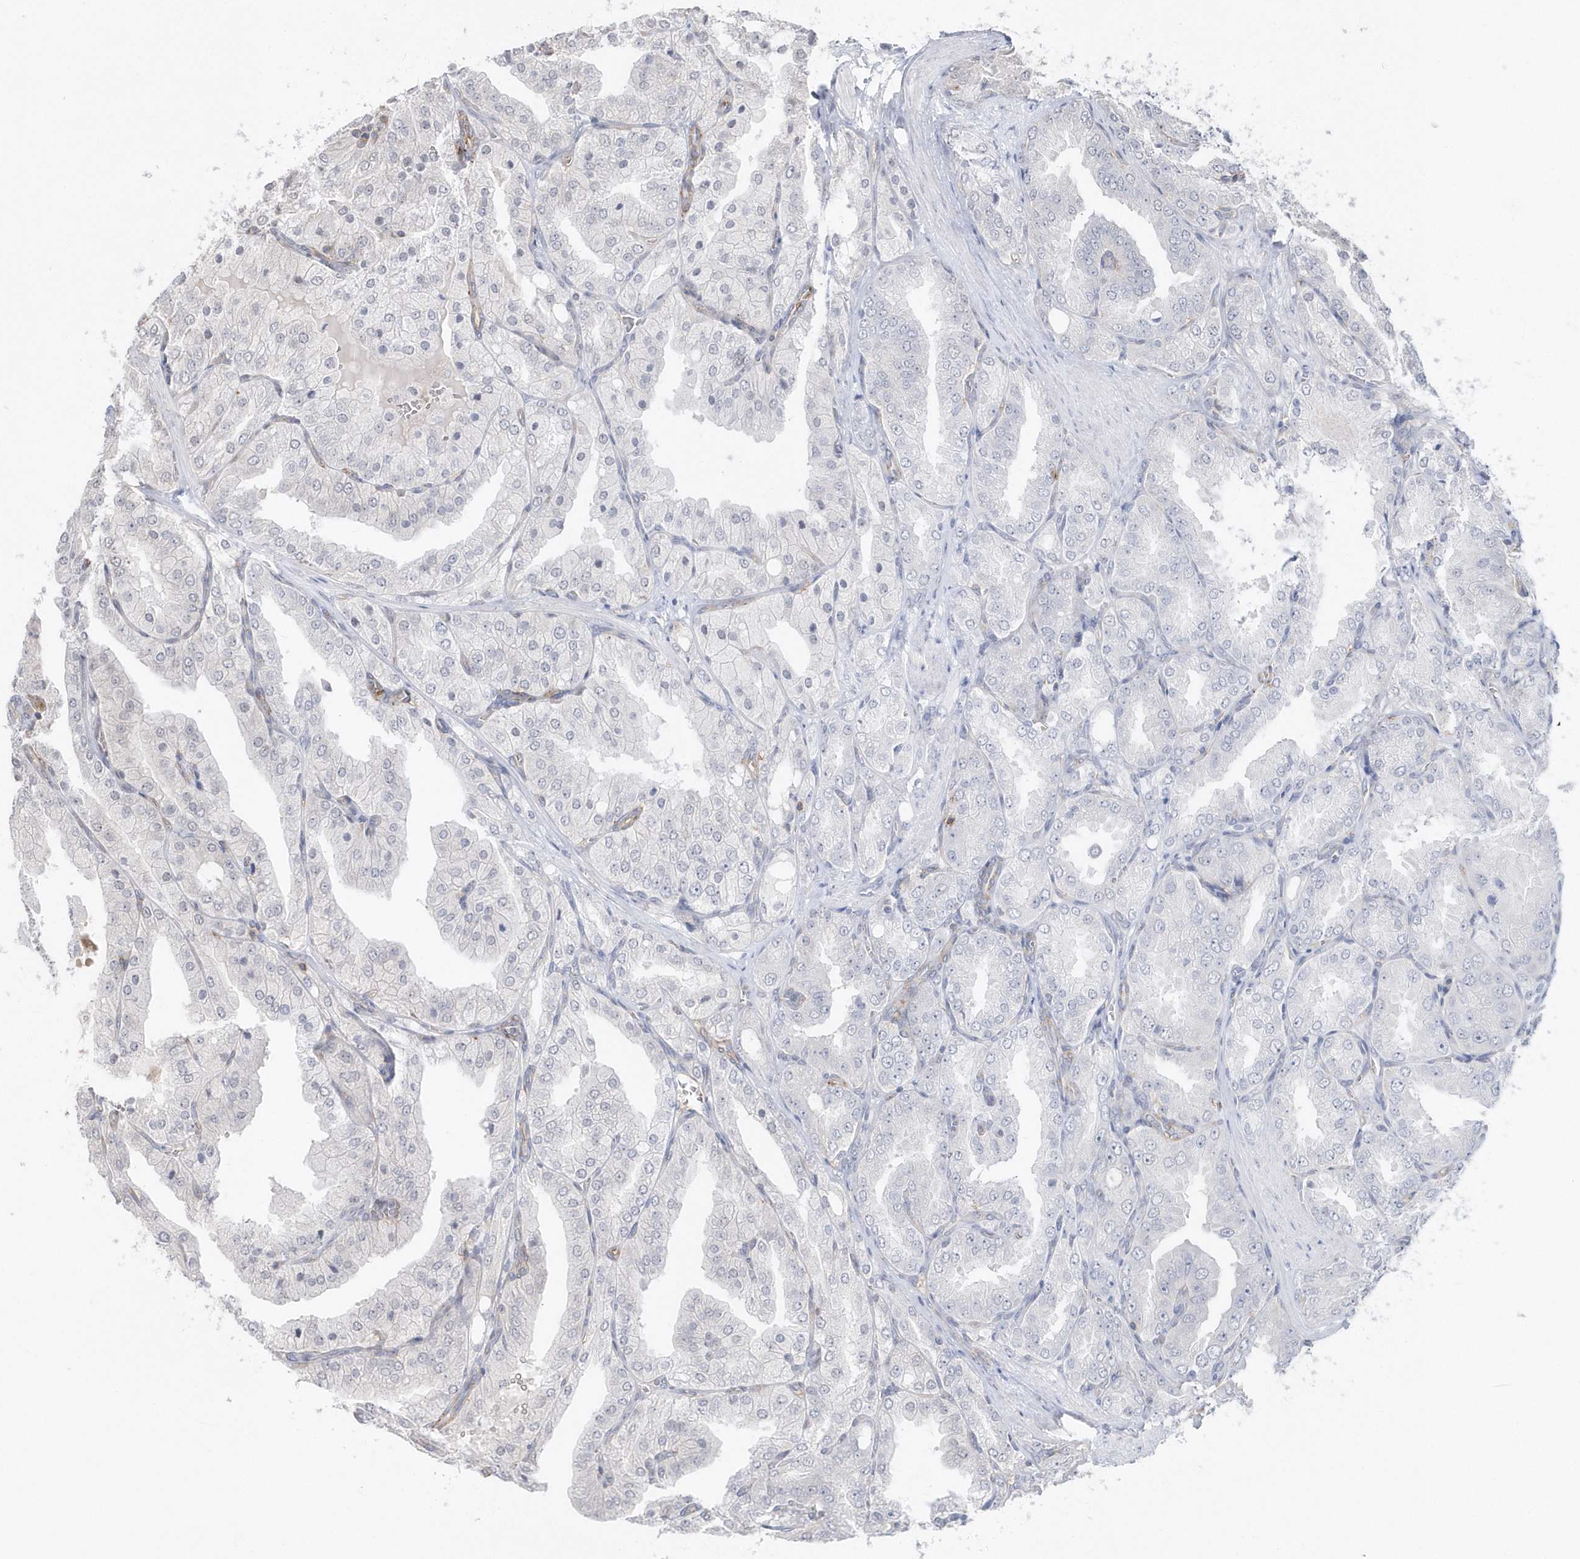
{"staining": {"intensity": "negative", "quantity": "none", "location": "none"}, "tissue": "prostate cancer", "cell_type": "Tumor cells", "image_type": "cancer", "snomed": [{"axis": "morphology", "description": "Adenocarcinoma, High grade"}, {"axis": "topography", "description": "Prostate"}], "caption": "DAB (3,3'-diaminobenzidine) immunohistochemical staining of human prostate cancer displays no significant expression in tumor cells.", "gene": "CRIP3", "patient": {"sex": "male", "age": 50}}